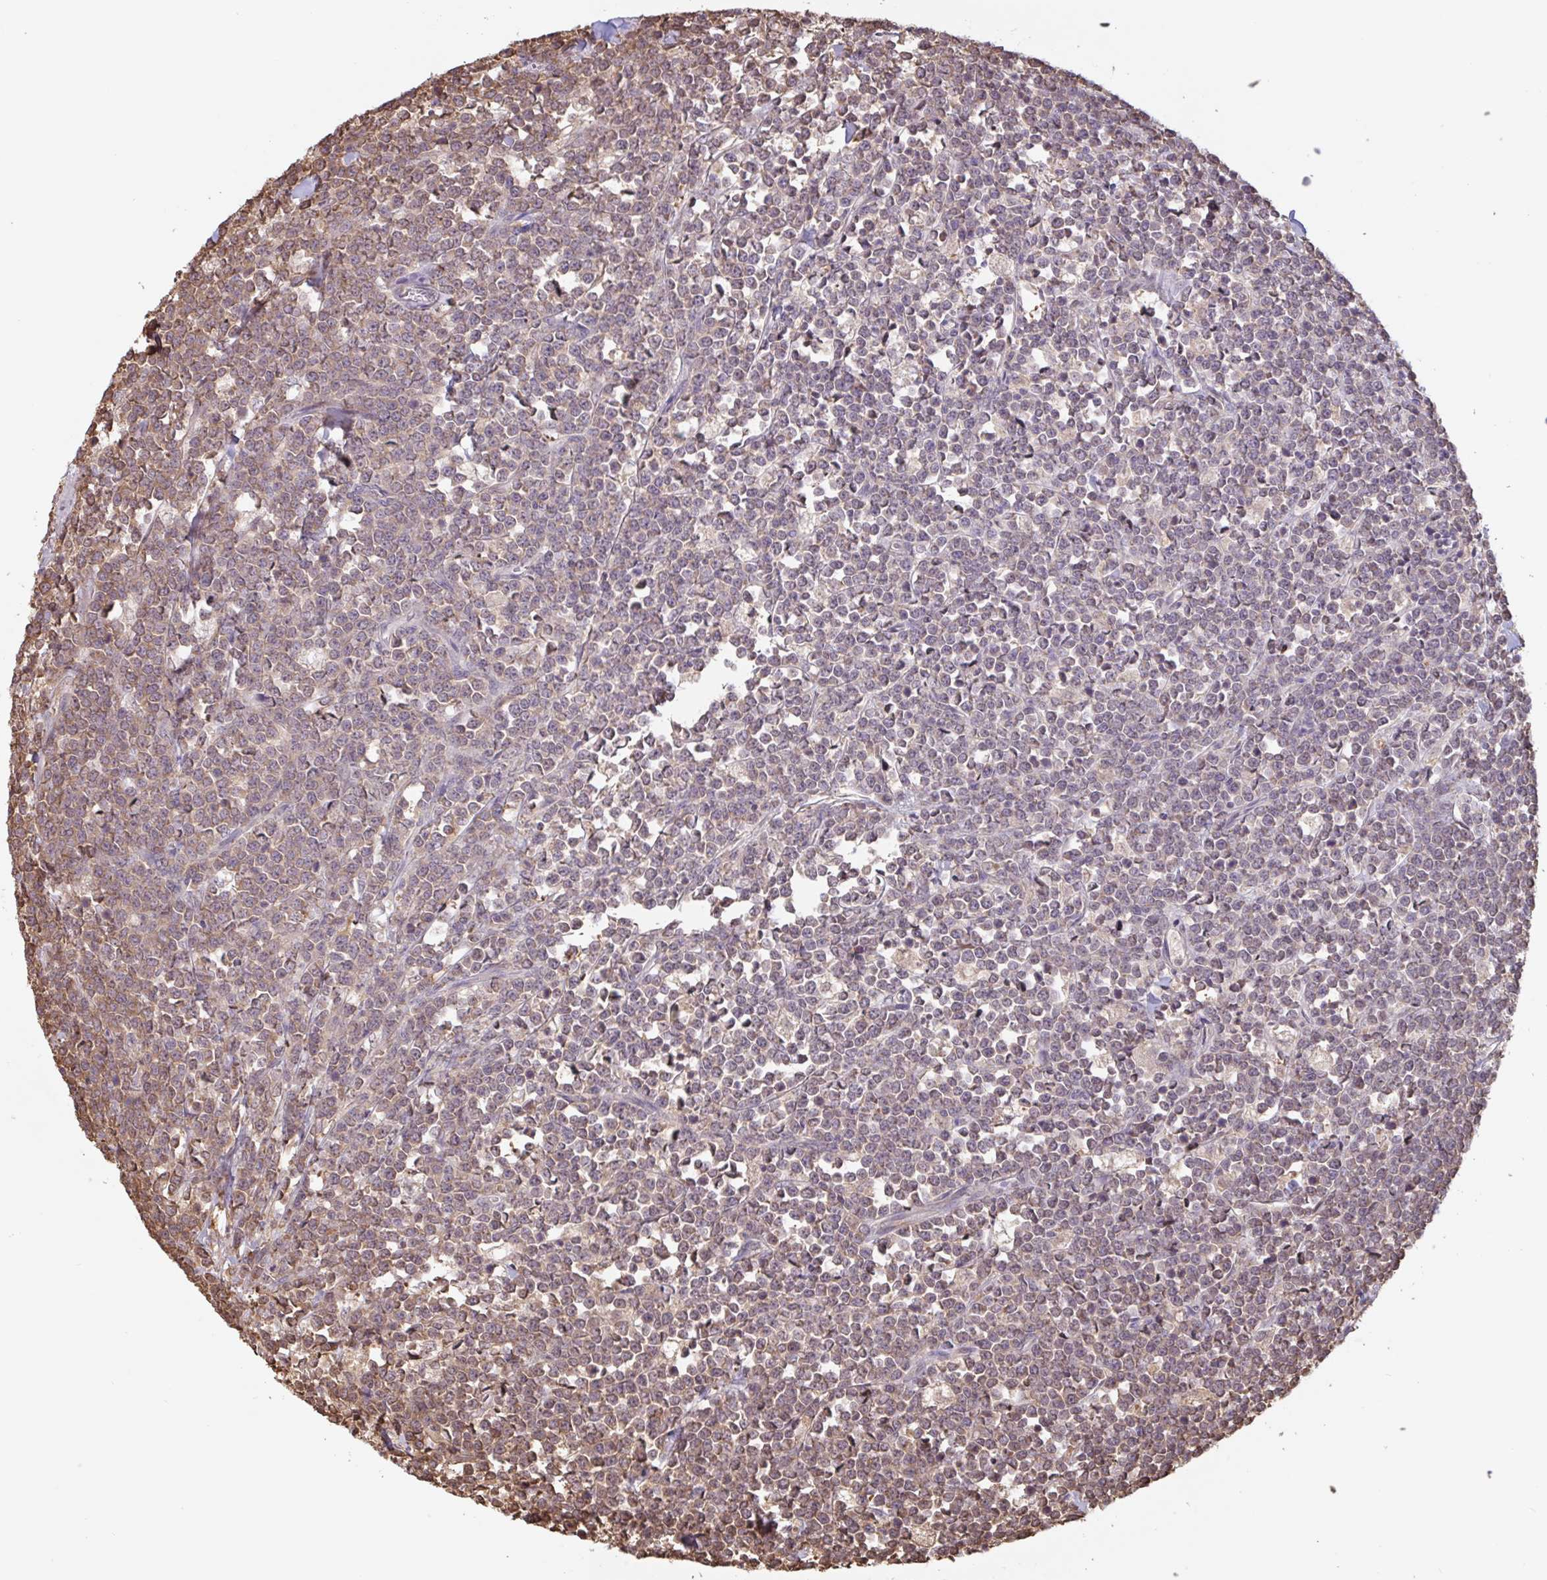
{"staining": {"intensity": "weak", "quantity": "25%-75%", "location": "cytoplasmic/membranous,nuclear"}, "tissue": "lymphoma", "cell_type": "Tumor cells", "image_type": "cancer", "snomed": [{"axis": "morphology", "description": "Malignant lymphoma, non-Hodgkin's type, High grade"}, {"axis": "topography", "description": "Small intestine"}, {"axis": "topography", "description": "Colon"}], "caption": "IHC of lymphoma shows low levels of weak cytoplasmic/membranous and nuclear staining in about 25%-75% of tumor cells.", "gene": "OTOP2", "patient": {"sex": "male", "age": 8}}